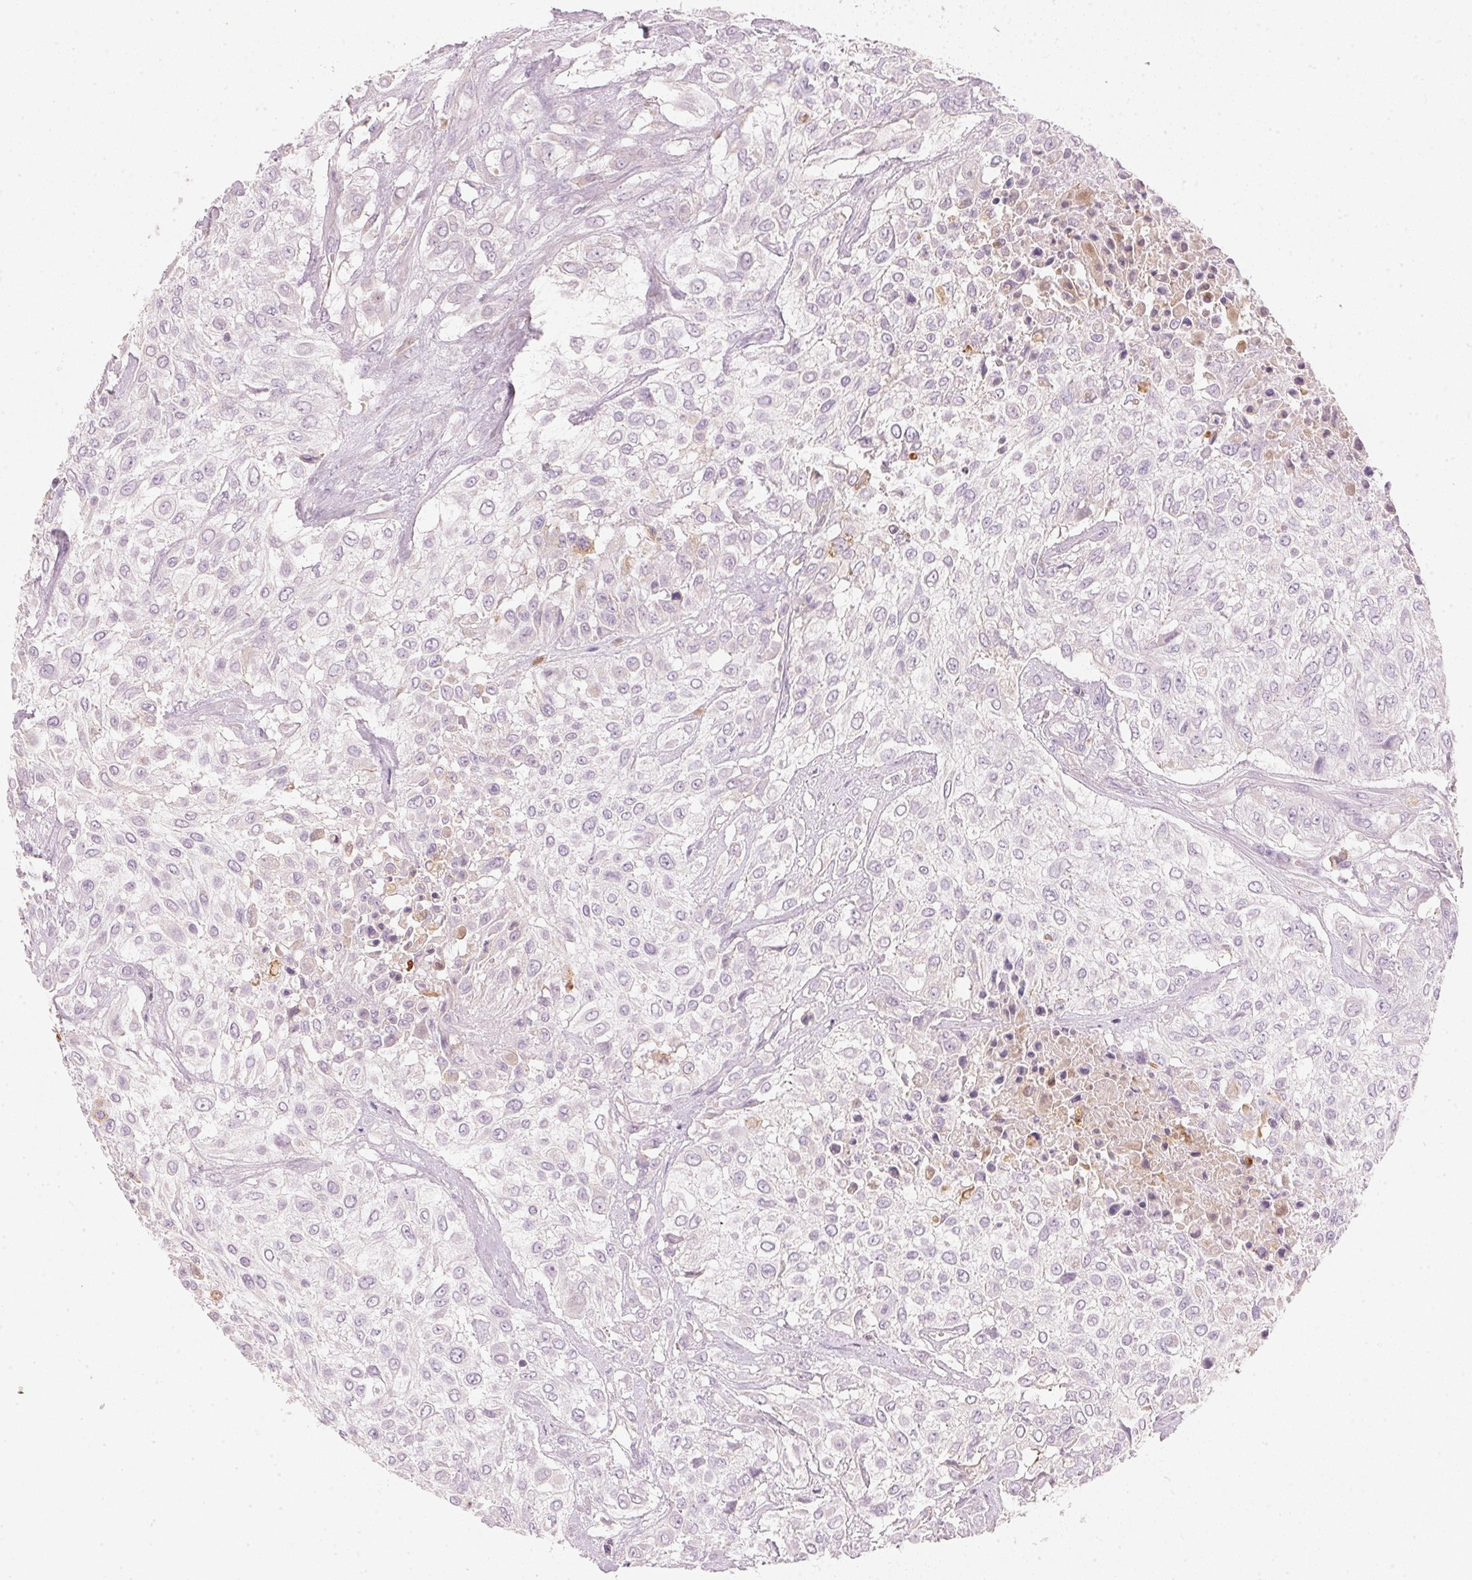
{"staining": {"intensity": "negative", "quantity": "none", "location": "none"}, "tissue": "urothelial cancer", "cell_type": "Tumor cells", "image_type": "cancer", "snomed": [{"axis": "morphology", "description": "Urothelial carcinoma, High grade"}, {"axis": "topography", "description": "Urinary bladder"}], "caption": "A high-resolution image shows IHC staining of high-grade urothelial carcinoma, which exhibits no significant positivity in tumor cells. (Immunohistochemistry, brightfield microscopy, high magnification).", "gene": "RMDN2", "patient": {"sex": "male", "age": 57}}